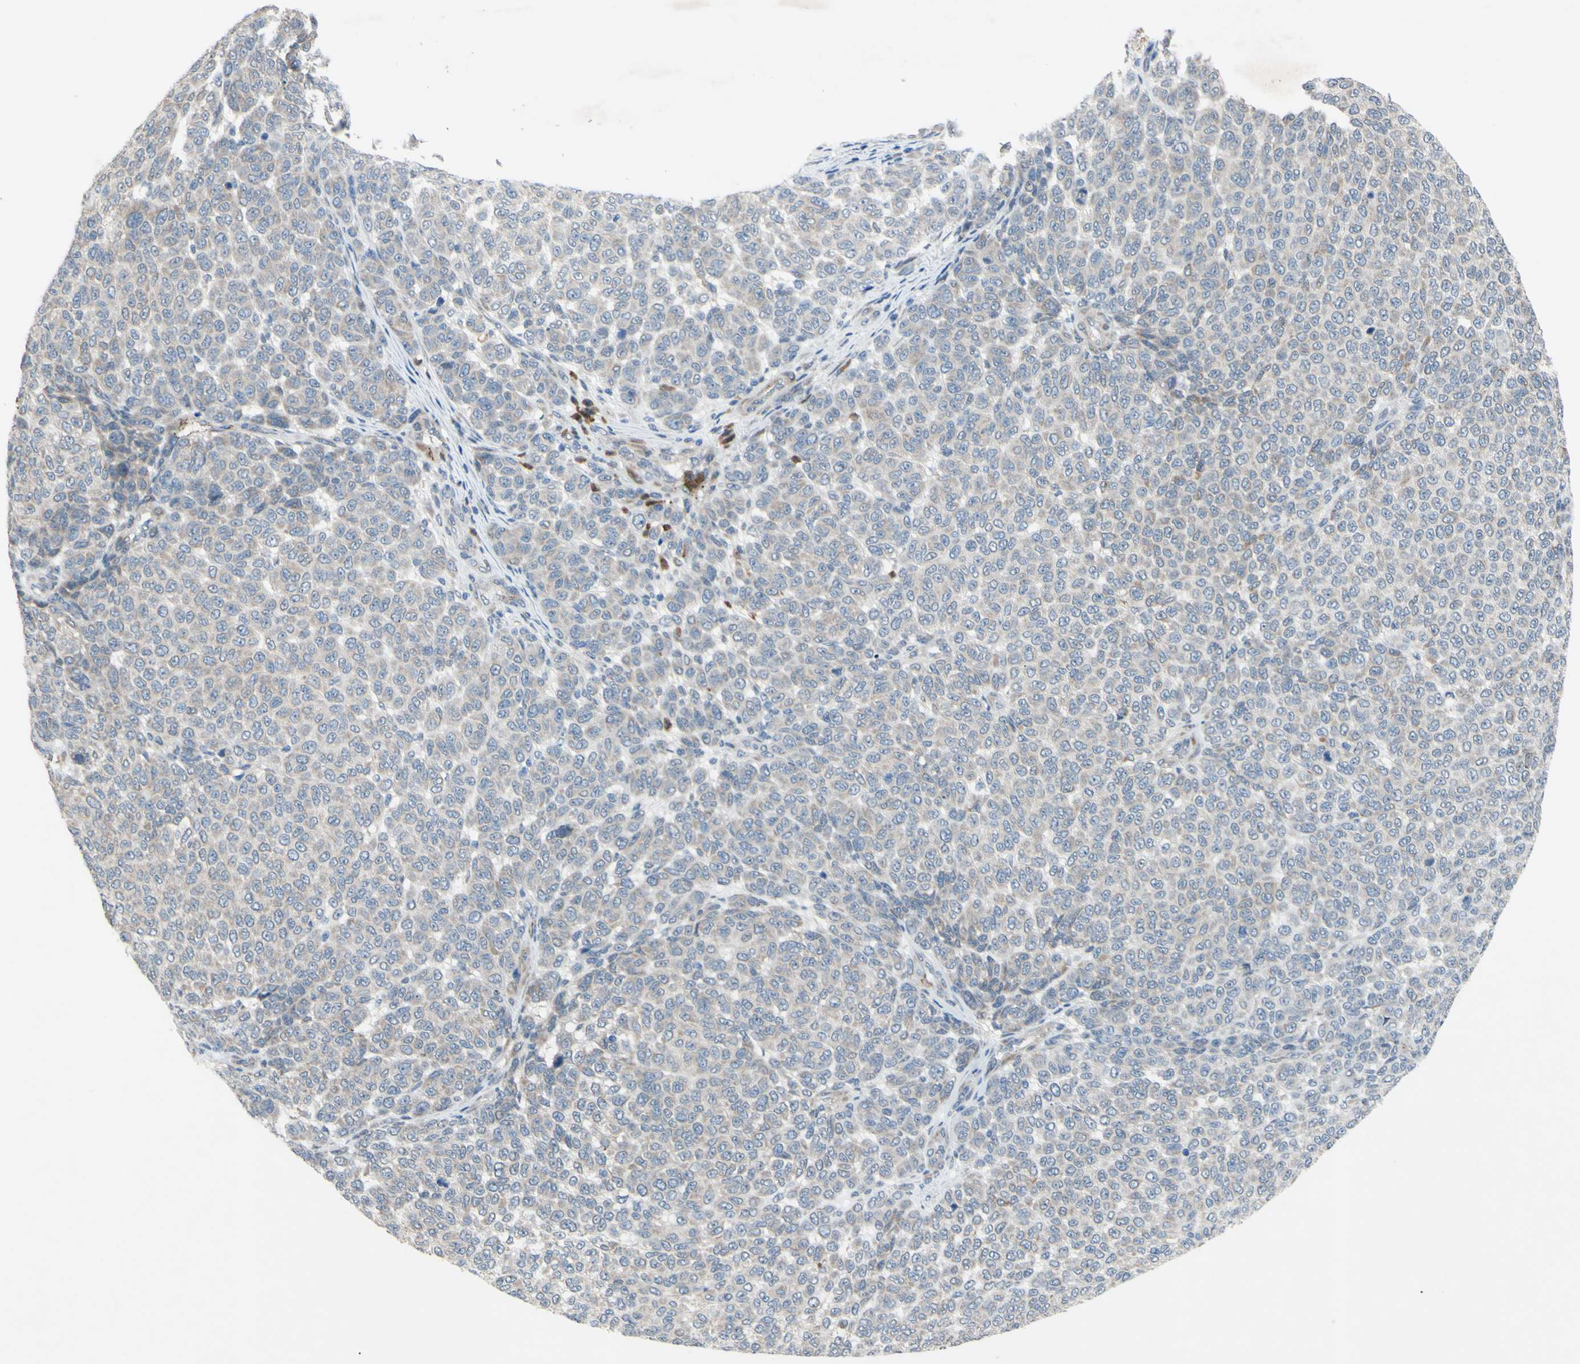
{"staining": {"intensity": "weak", "quantity": ">75%", "location": "cytoplasmic/membranous"}, "tissue": "melanoma", "cell_type": "Tumor cells", "image_type": "cancer", "snomed": [{"axis": "morphology", "description": "Malignant melanoma, NOS"}, {"axis": "topography", "description": "Skin"}], "caption": "Protein staining displays weak cytoplasmic/membranous staining in approximately >75% of tumor cells in melanoma.", "gene": "GRAMD2B", "patient": {"sex": "male", "age": 59}}